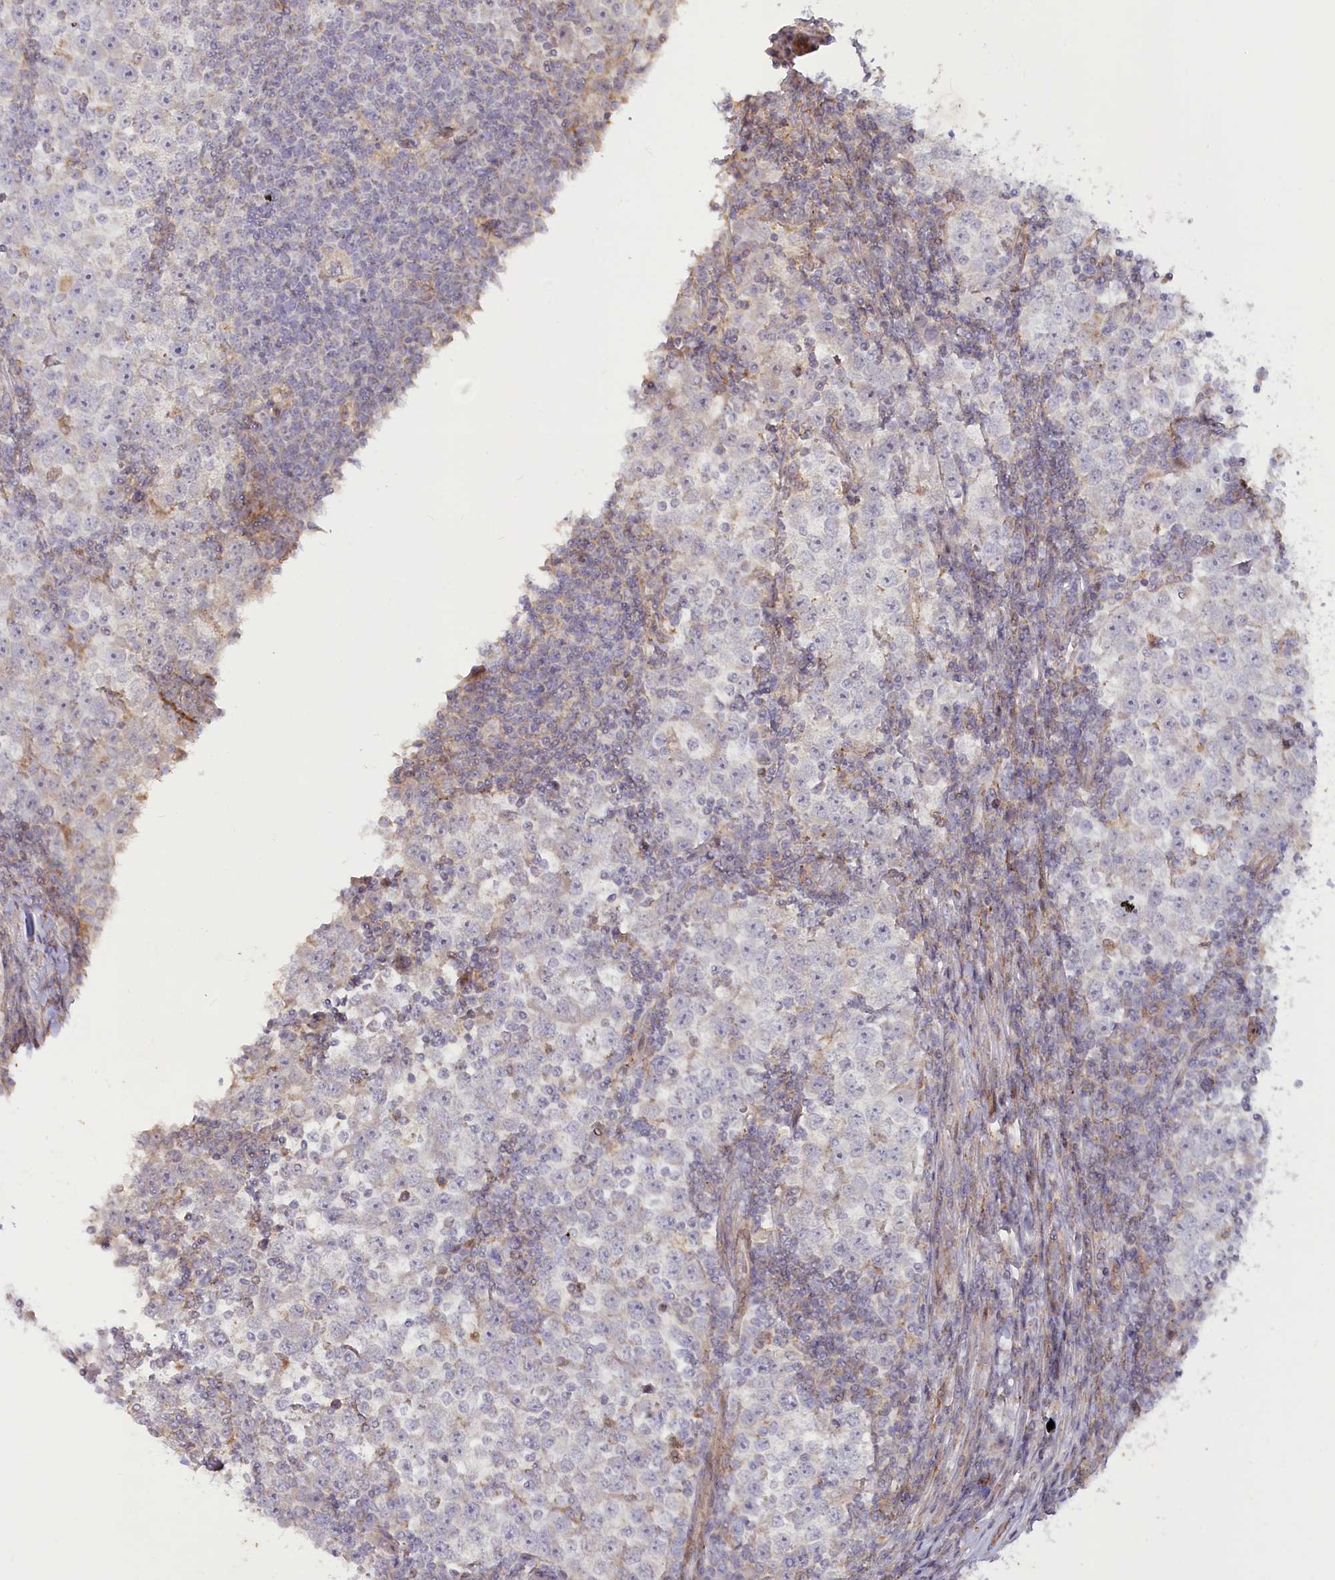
{"staining": {"intensity": "negative", "quantity": "none", "location": "none"}, "tissue": "testis cancer", "cell_type": "Tumor cells", "image_type": "cancer", "snomed": [{"axis": "morphology", "description": "Seminoma, NOS"}, {"axis": "topography", "description": "Testis"}], "caption": "Histopathology image shows no protein staining in tumor cells of testis cancer (seminoma) tissue.", "gene": "MTG1", "patient": {"sex": "male", "age": 65}}